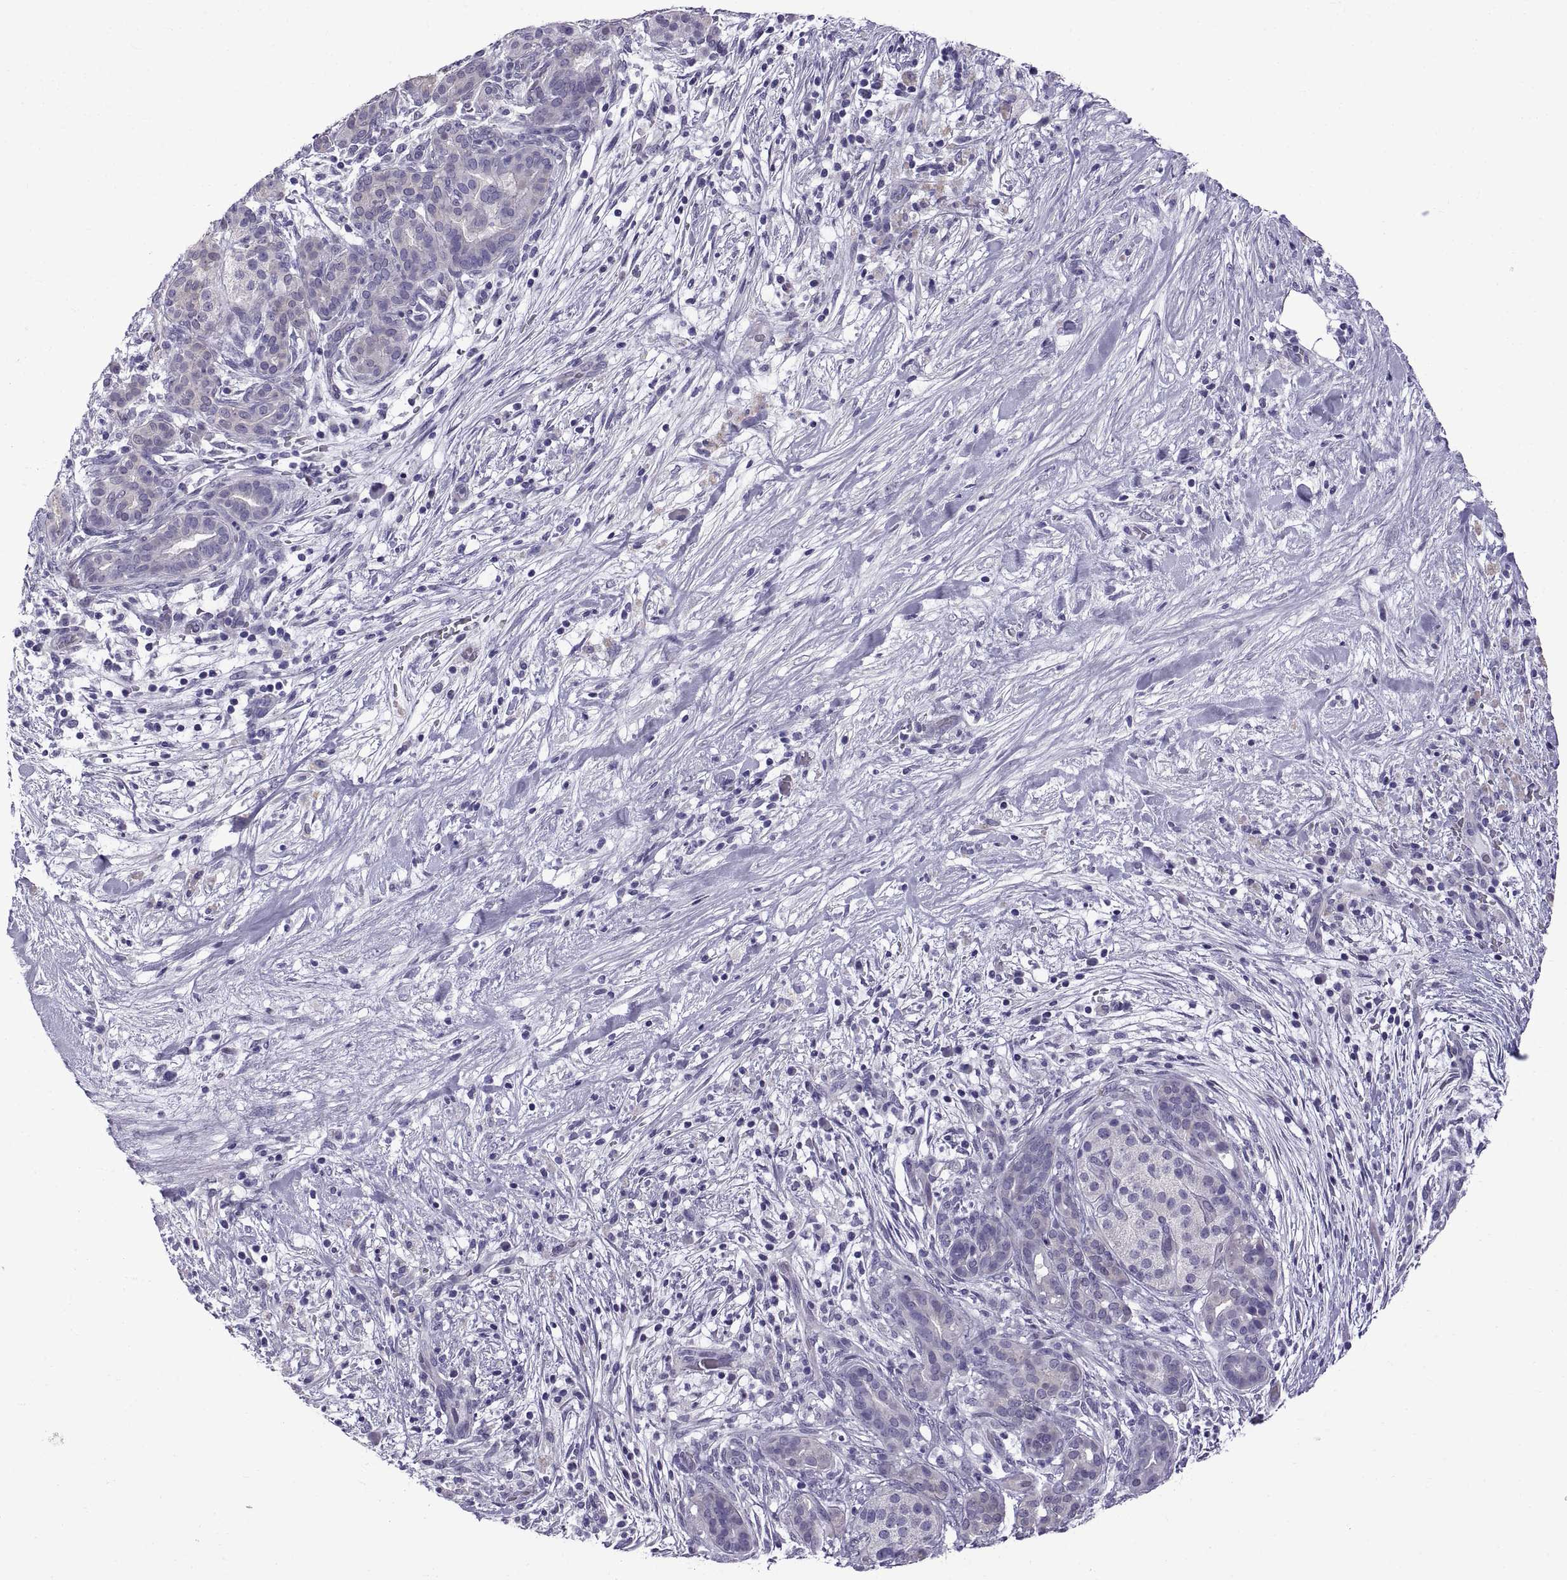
{"staining": {"intensity": "negative", "quantity": "none", "location": "none"}, "tissue": "pancreatic cancer", "cell_type": "Tumor cells", "image_type": "cancer", "snomed": [{"axis": "morphology", "description": "Adenocarcinoma, NOS"}, {"axis": "topography", "description": "Pancreas"}], "caption": "Tumor cells show no significant staining in adenocarcinoma (pancreatic). (DAB (3,3'-diaminobenzidine) immunohistochemistry (IHC) visualized using brightfield microscopy, high magnification).", "gene": "SPDYE1", "patient": {"sex": "male", "age": 44}}